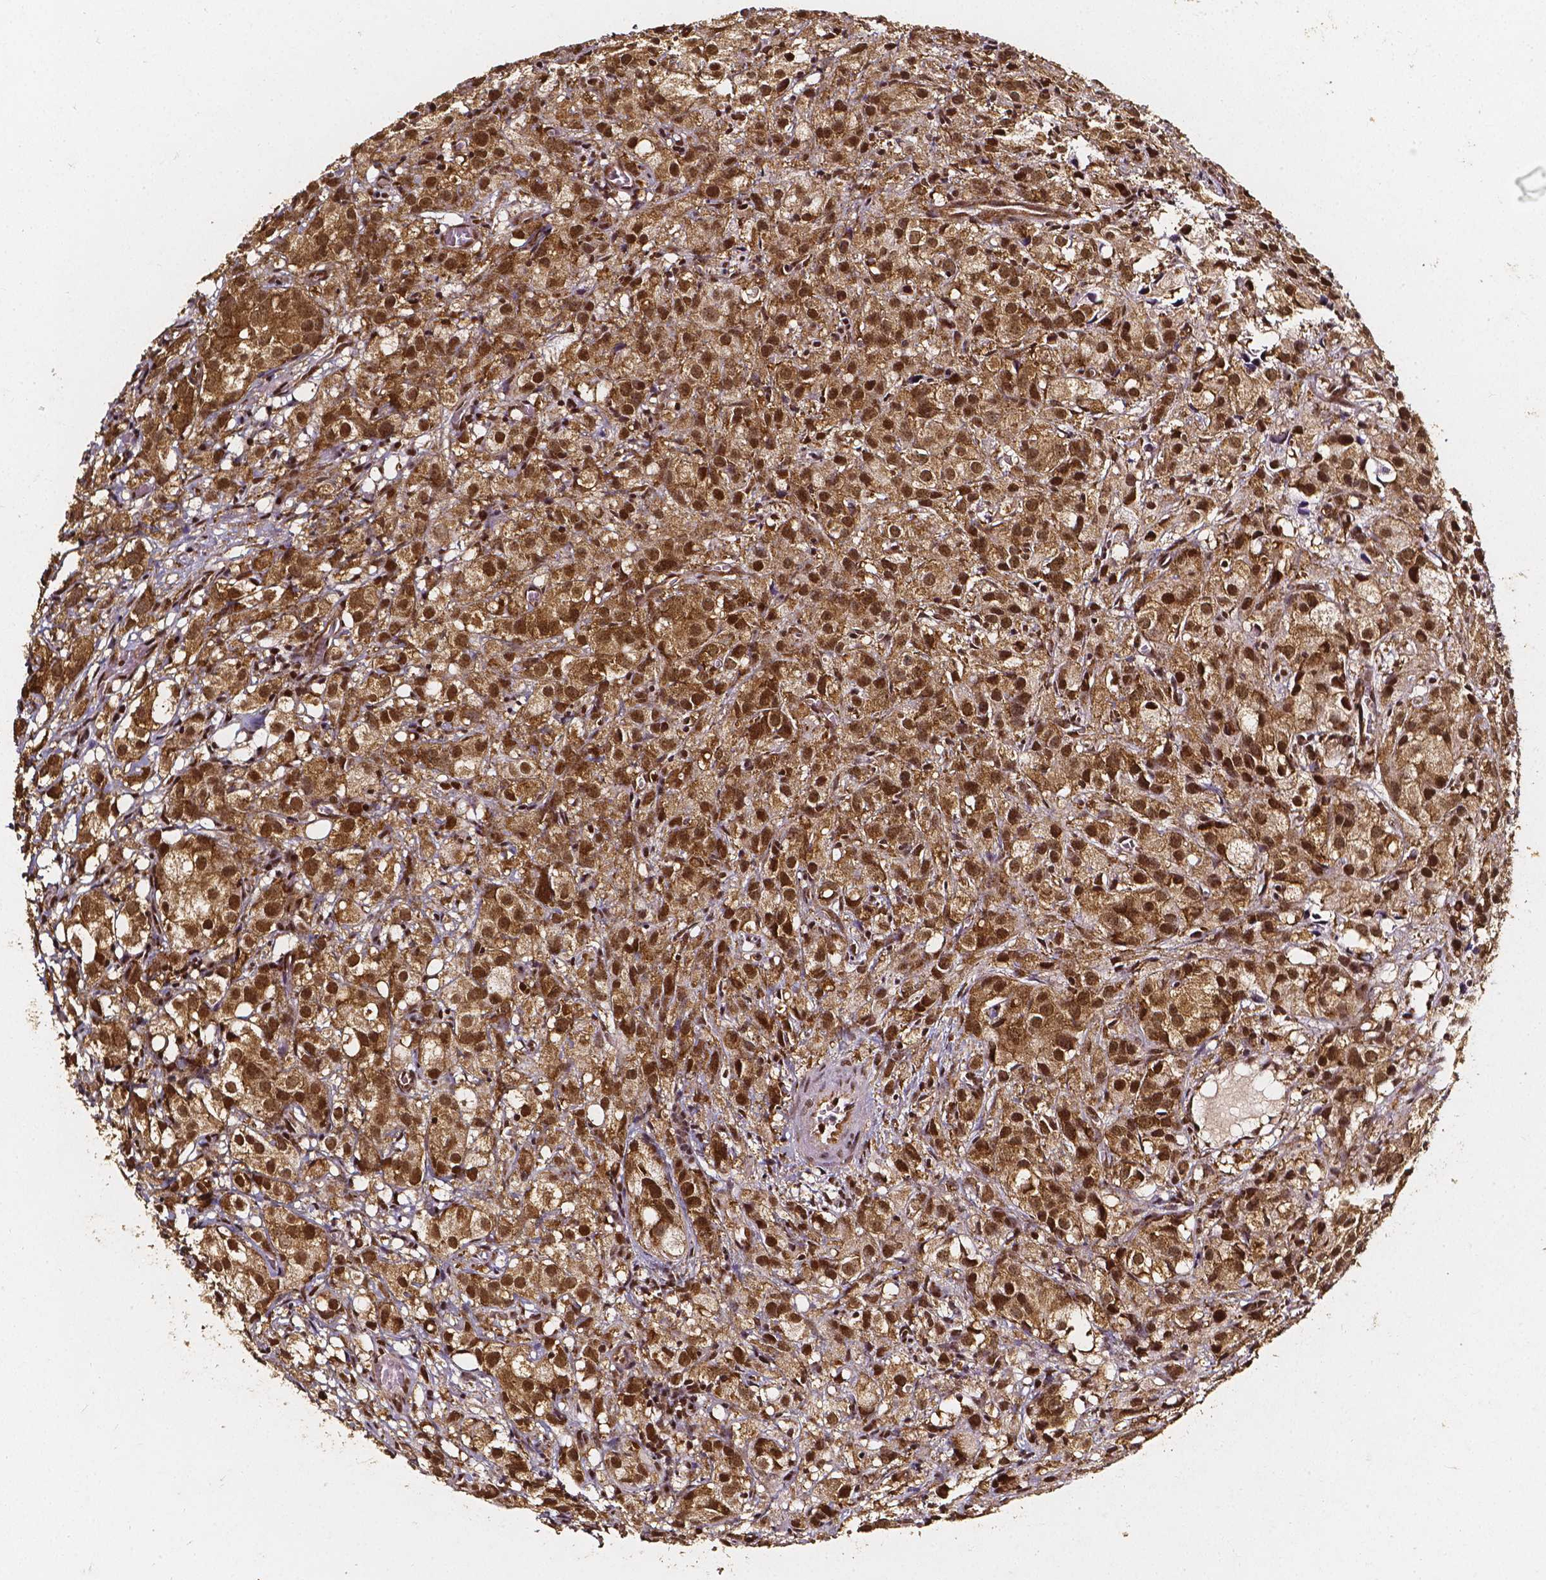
{"staining": {"intensity": "strong", "quantity": ">75%", "location": "cytoplasmic/membranous,nuclear"}, "tissue": "prostate cancer", "cell_type": "Tumor cells", "image_type": "cancer", "snomed": [{"axis": "morphology", "description": "Adenocarcinoma, High grade"}, {"axis": "topography", "description": "Prostate"}], "caption": "Immunohistochemical staining of human prostate cancer (high-grade adenocarcinoma) reveals high levels of strong cytoplasmic/membranous and nuclear expression in approximately >75% of tumor cells.", "gene": "SMN1", "patient": {"sex": "male", "age": 86}}